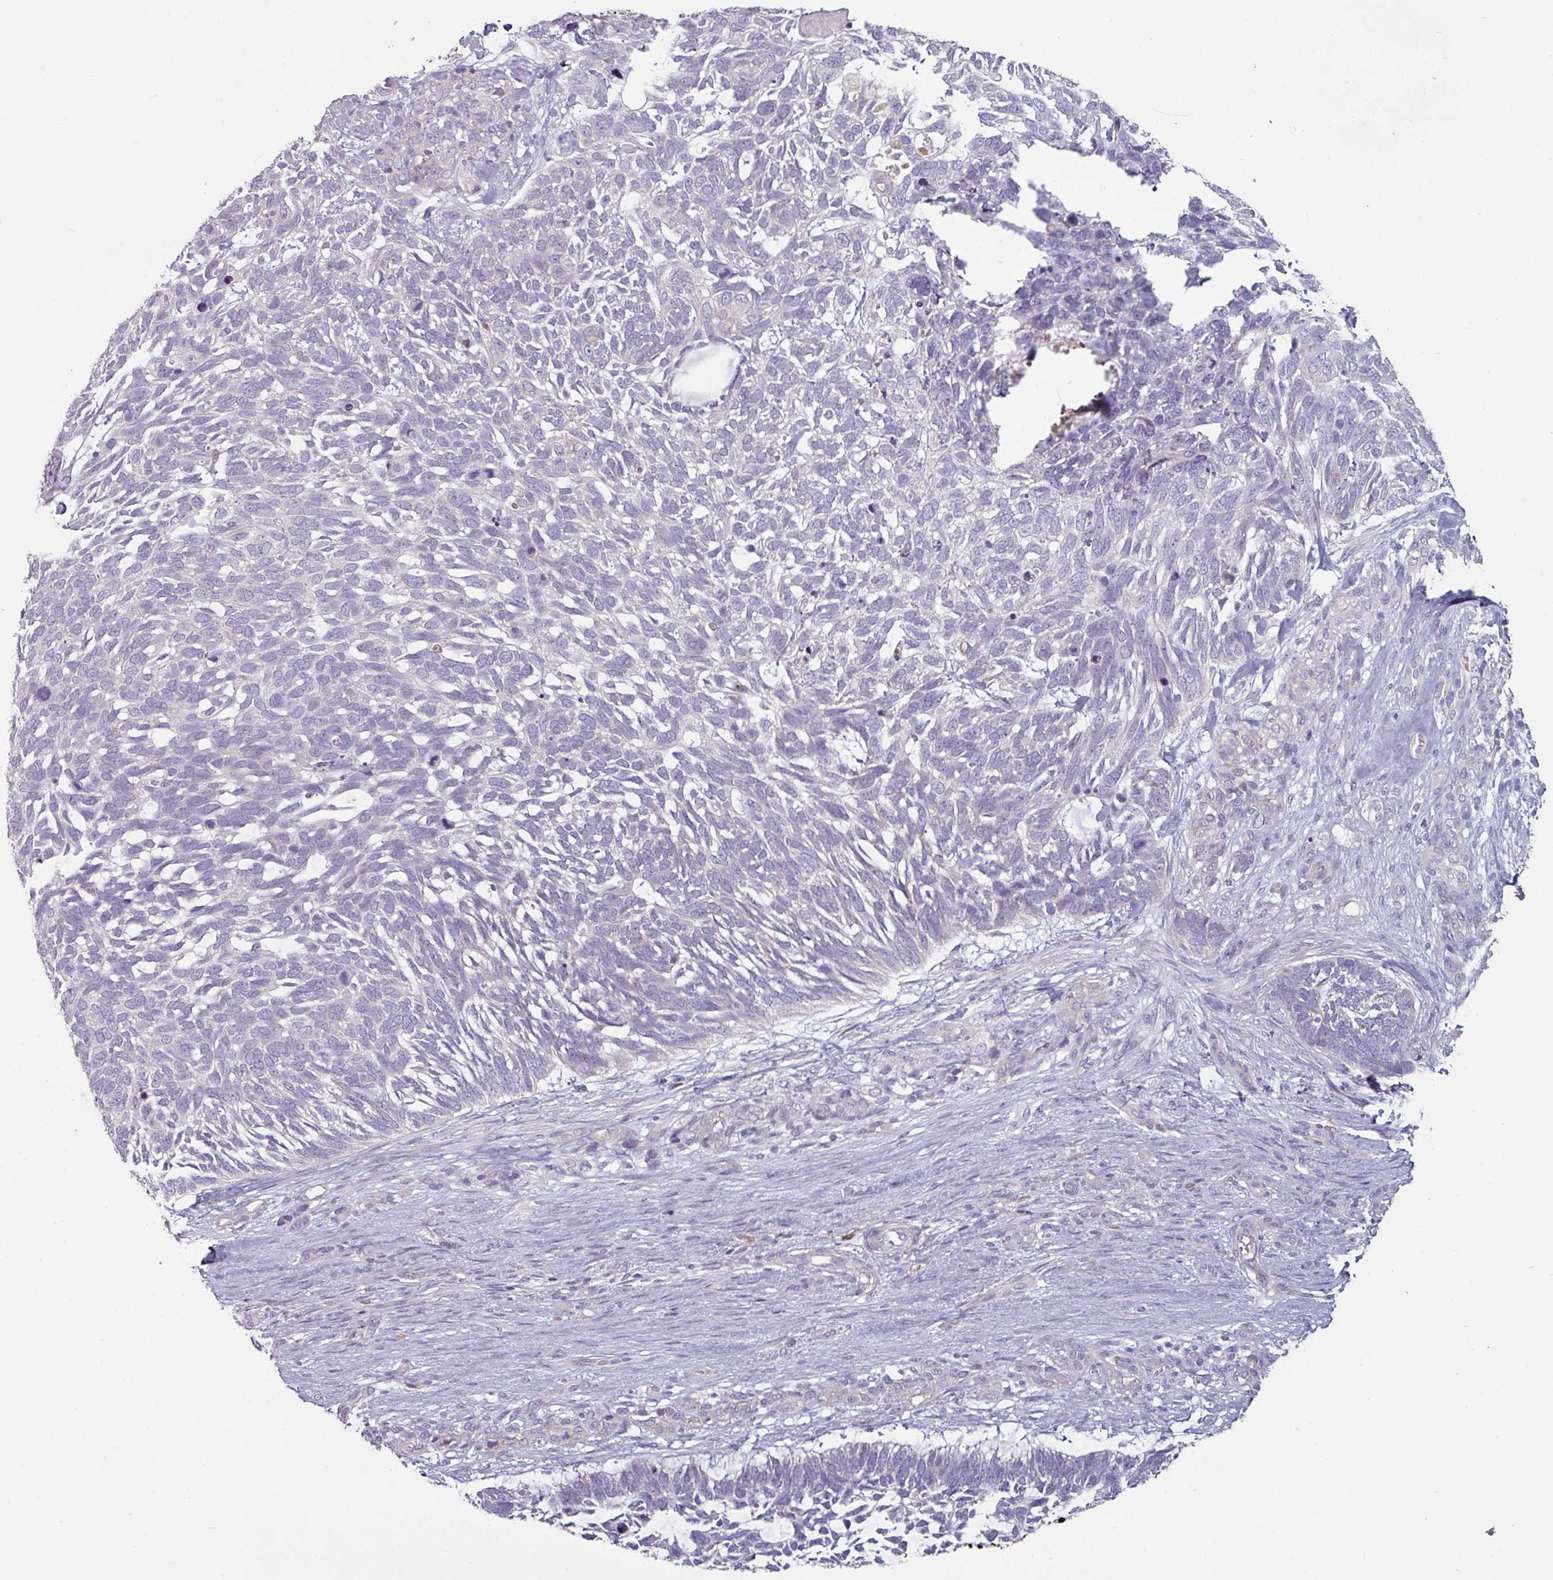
{"staining": {"intensity": "negative", "quantity": "none", "location": "none"}, "tissue": "skin cancer", "cell_type": "Tumor cells", "image_type": "cancer", "snomed": [{"axis": "morphology", "description": "Basal cell carcinoma"}, {"axis": "topography", "description": "Skin"}], "caption": "Immunohistochemistry photomicrograph of neoplastic tissue: skin cancer (basal cell carcinoma) stained with DAB (3,3'-diaminobenzidine) exhibits no significant protein staining in tumor cells. (Brightfield microscopy of DAB immunohistochemistry (IHC) at high magnification).", "gene": "MTMR14", "patient": {"sex": "male", "age": 88}}